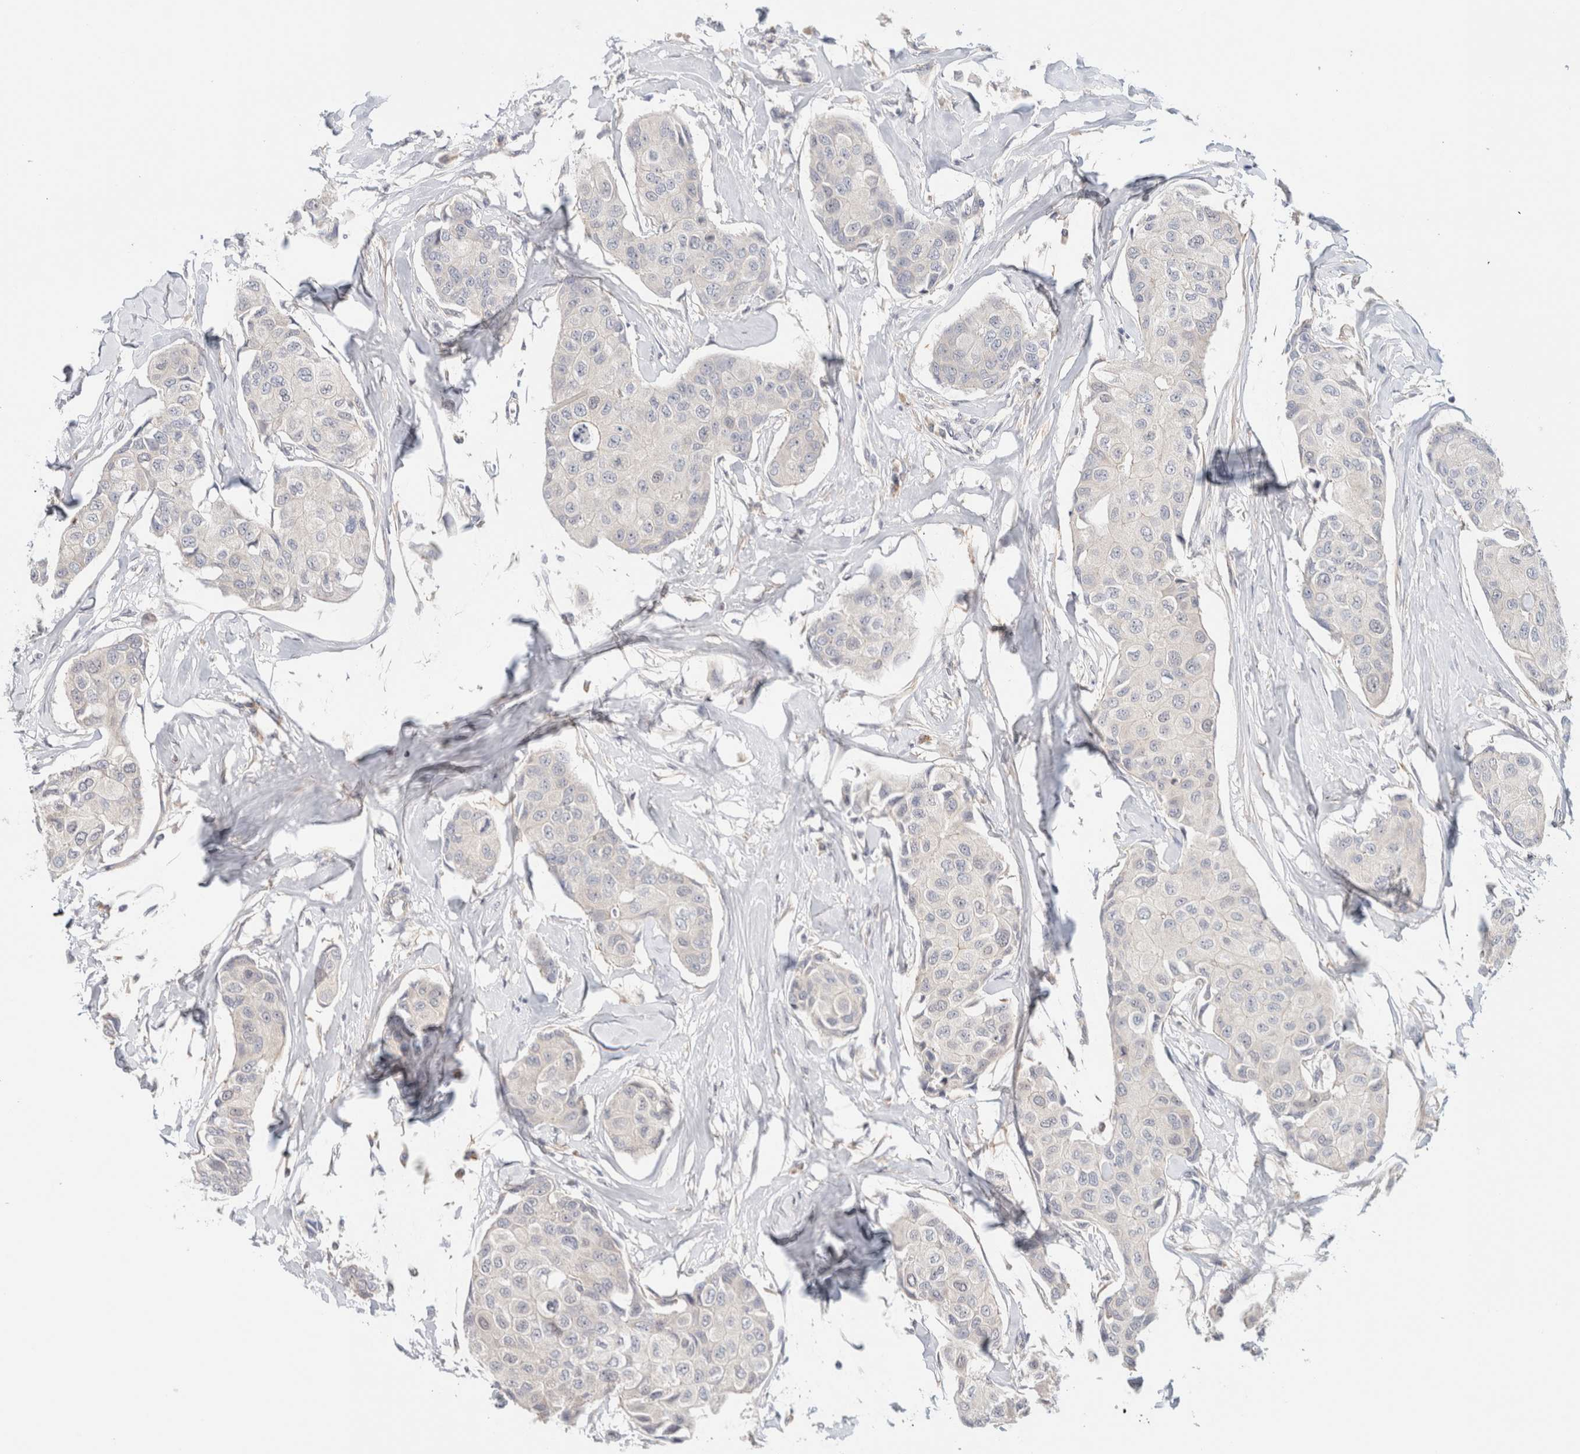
{"staining": {"intensity": "negative", "quantity": "none", "location": "none"}, "tissue": "breast cancer", "cell_type": "Tumor cells", "image_type": "cancer", "snomed": [{"axis": "morphology", "description": "Duct carcinoma"}, {"axis": "topography", "description": "Breast"}], "caption": "Histopathology image shows no significant protein positivity in tumor cells of breast intraductal carcinoma.", "gene": "SPRTN", "patient": {"sex": "female", "age": 80}}